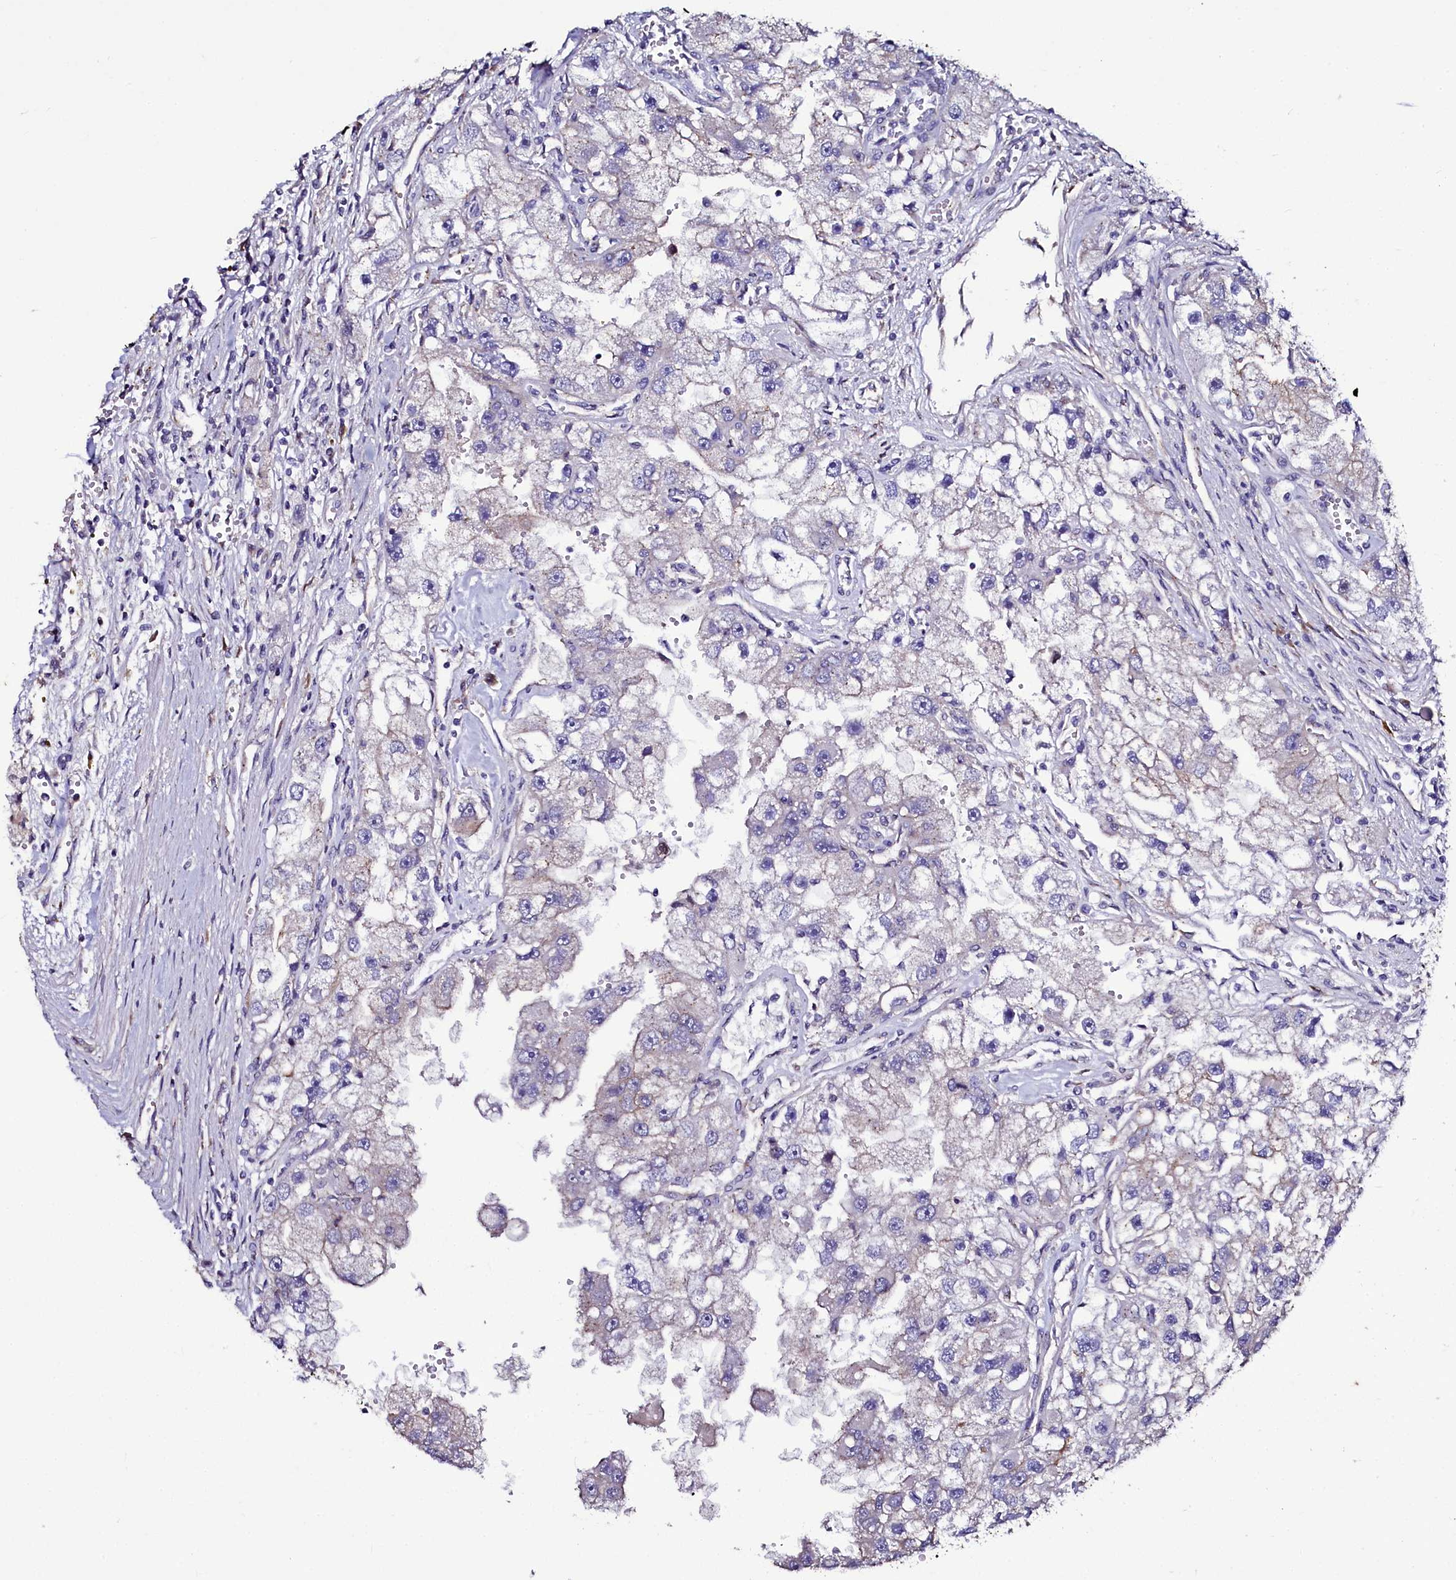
{"staining": {"intensity": "negative", "quantity": "none", "location": "none"}, "tissue": "renal cancer", "cell_type": "Tumor cells", "image_type": "cancer", "snomed": [{"axis": "morphology", "description": "Adenocarcinoma, NOS"}, {"axis": "topography", "description": "Kidney"}], "caption": "Histopathology image shows no protein staining in tumor cells of adenocarcinoma (renal) tissue.", "gene": "USPL1", "patient": {"sex": "male", "age": 63}}